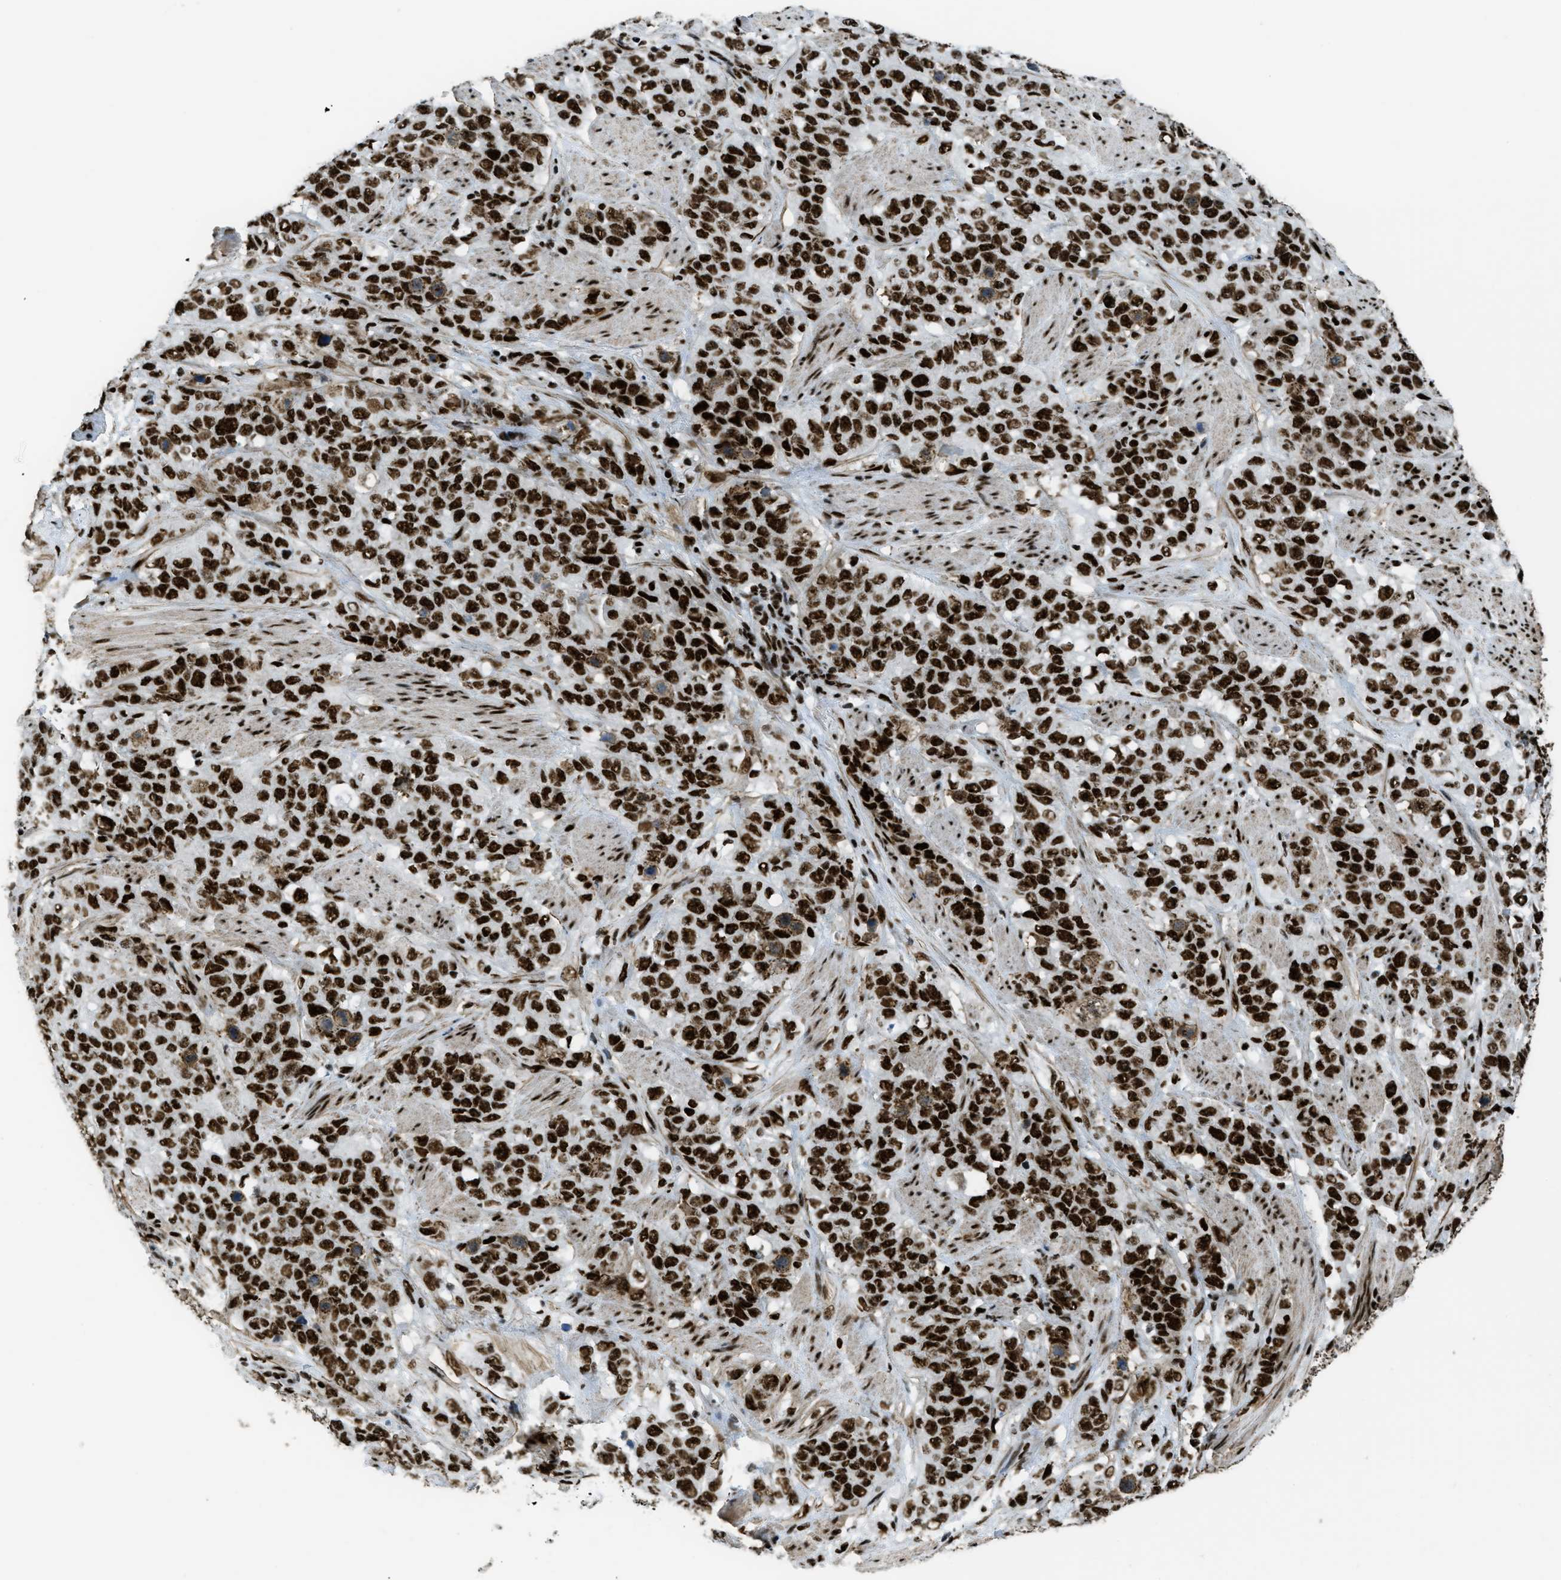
{"staining": {"intensity": "strong", "quantity": ">75%", "location": "nuclear"}, "tissue": "stomach cancer", "cell_type": "Tumor cells", "image_type": "cancer", "snomed": [{"axis": "morphology", "description": "Adenocarcinoma, NOS"}, {"axis": "topography", "description": "Stomach"}], "caption": "DAB immunohistochemical staining of human stomach cancer exhibits strong nuclear protein positivity in approximately >75% of tumor cells.", "gene": "ZNF207", "patient": {"sex": "male", "age": 48}}